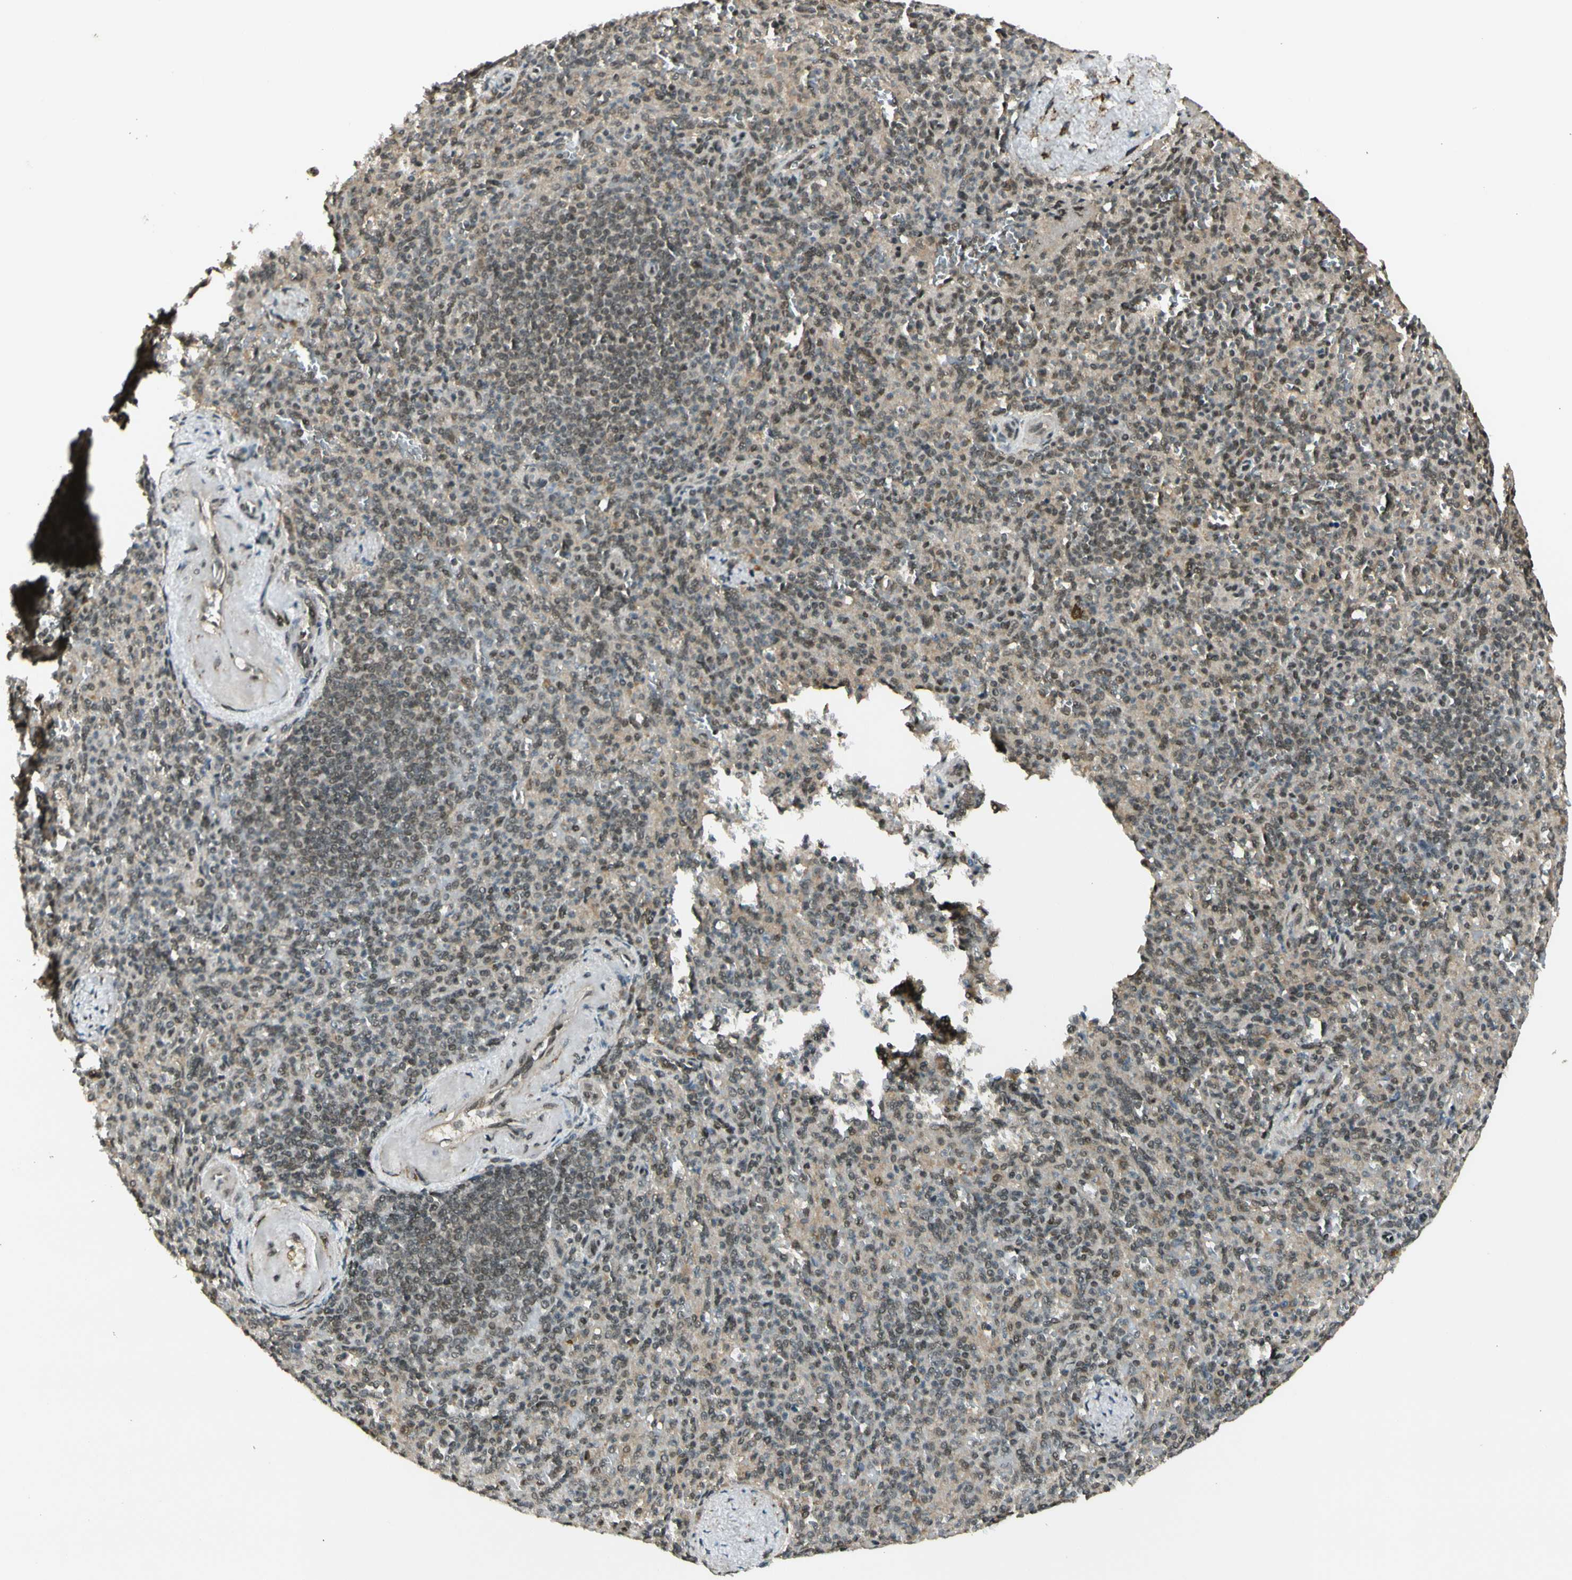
{"staining": {"intensity": "weak", "quantity": "25%-75%", "location": "cytoplasmic/membranous,nuclear"}, "tissue": "spleen", "cell_type": "Cells in red pulp", "image_type": "normal", "snomed": [{"axis": "morphology", "description": "Normal tissue, NOS"}, {"axis": "topography", "description": "Spleen"}], "caption": "An IHC histopathology image of normal tissue is shown. Protein staining in brown highlights weak cytoplasmic/membranous,nuclear positivity in spleen within cells in red pulp. The protein is shown in brown color, while the nuclei are stained blue.", "gene": "ZNF135", "patient": {"sex": "female", "age": 74}}